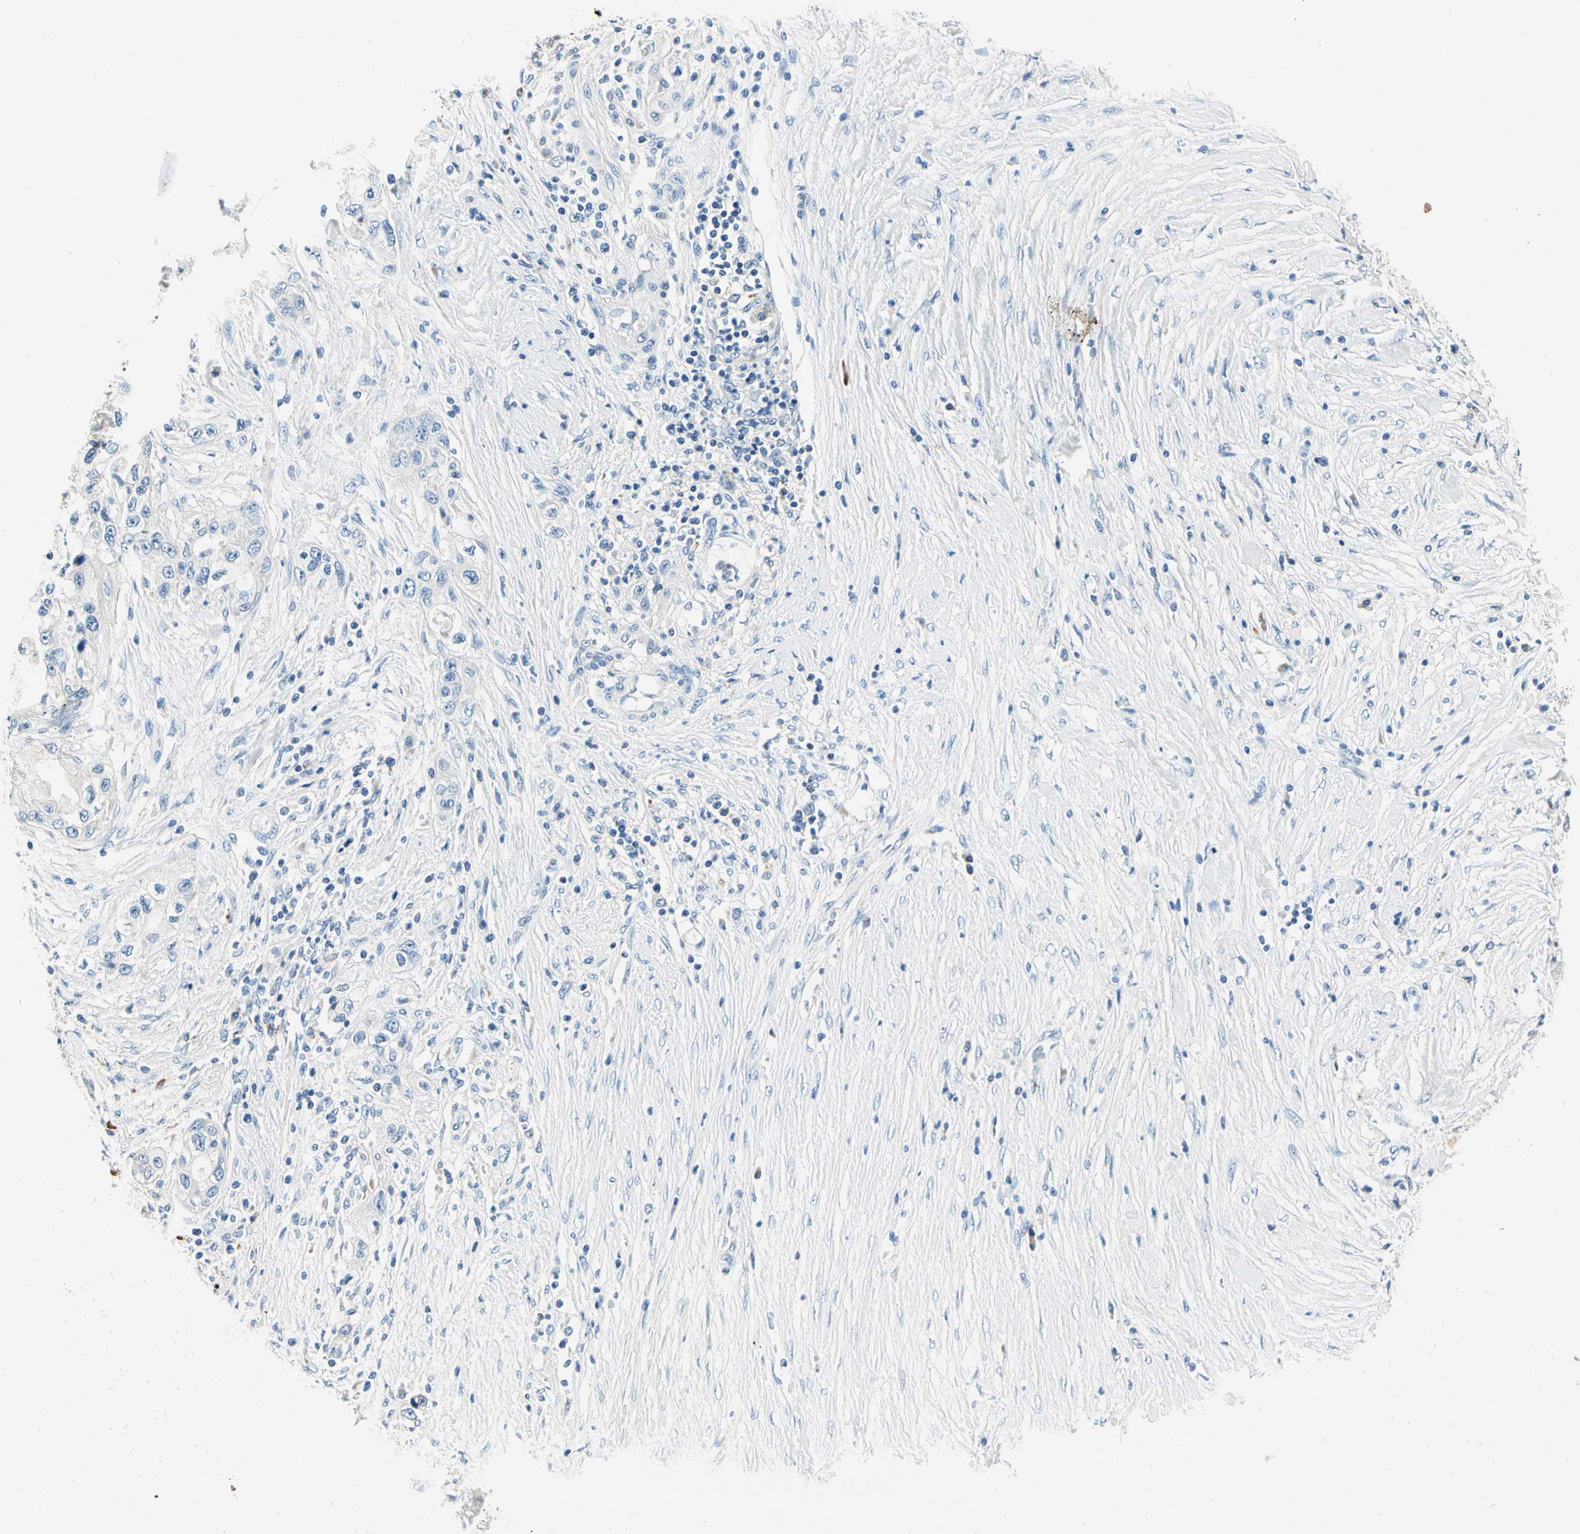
{"staining": {"intensity": "negative", "quantity": "none", "location": "none"}, "tissue": "pancreatic cancer", "cell_type": "Tumor cells", "image_type": "cancer", "snomed": [{"axis": "morphology", "description": "Adenocarcinoma, NOS"}, {"axis": "topography", "description": "Pancreas"}], "caption": "A high-resolution histopathology image shows immunohistochemistry staining of pancreatic cancer (adenocarcinoma), which shows no significant staining in tumor cells. The staining is performed using DAB brown chromogen with nuclei counter-stained in using hematoxylin.", "gene": "TGFBR3", "patient": {"sex": "female", "age": 70}}